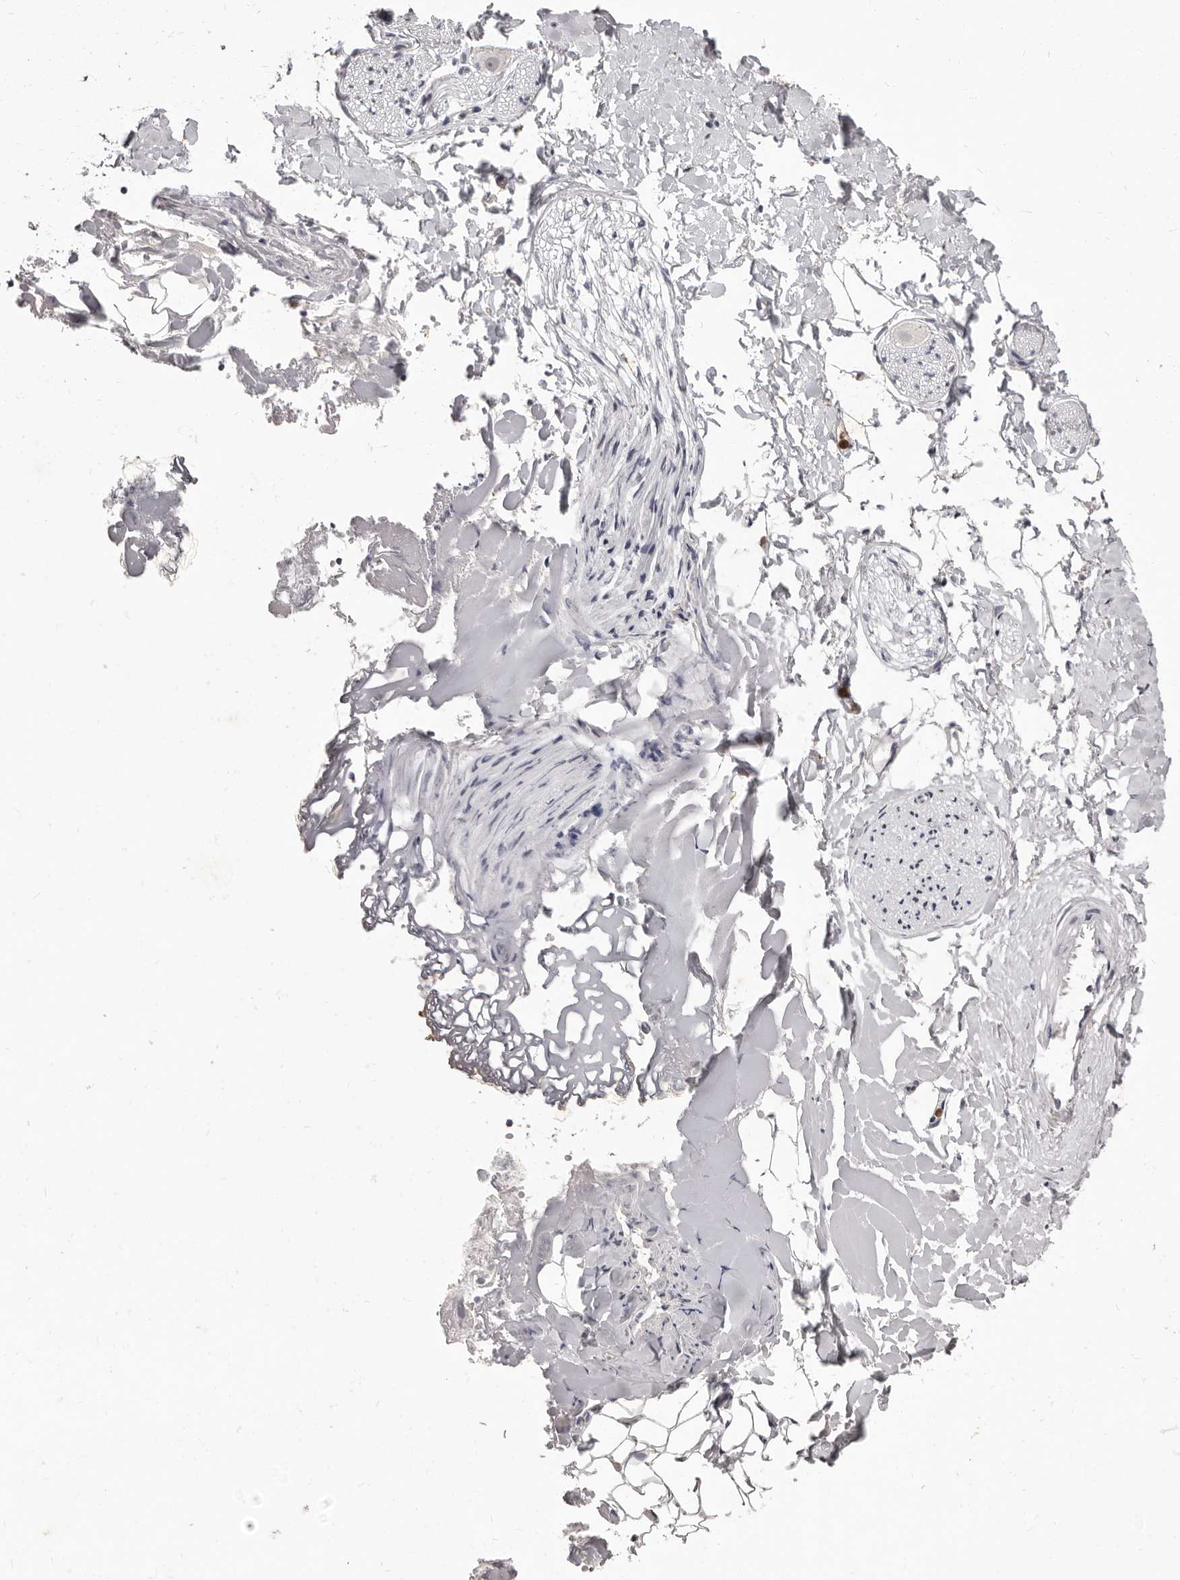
{"staining": {"intensity": "negative", "quantity": "none", "location": "none"}, "tissue": "soft tissue", "cell_type": "Fibroblasts", "image_type": "normal", "snomed": [{"axis": "morphology", "description": "Normal tissue, NOS"}, {"axis": "morphology", "description": "Adenocarcinoma, NOS"}, {"axis": "topography", "description": "Smooth muscle"}, {"axis": "topography", "description": "Colon"}], "caption": "A high-resolution histopathology image shows immunohistochemistry staining of benign soft tissue, which displays no significant staining in fibroblasts. (DAB IHC with hematoxylin counter stain).", "gene": "GPR157", "patient": {"sex": "male", "age": 14}}